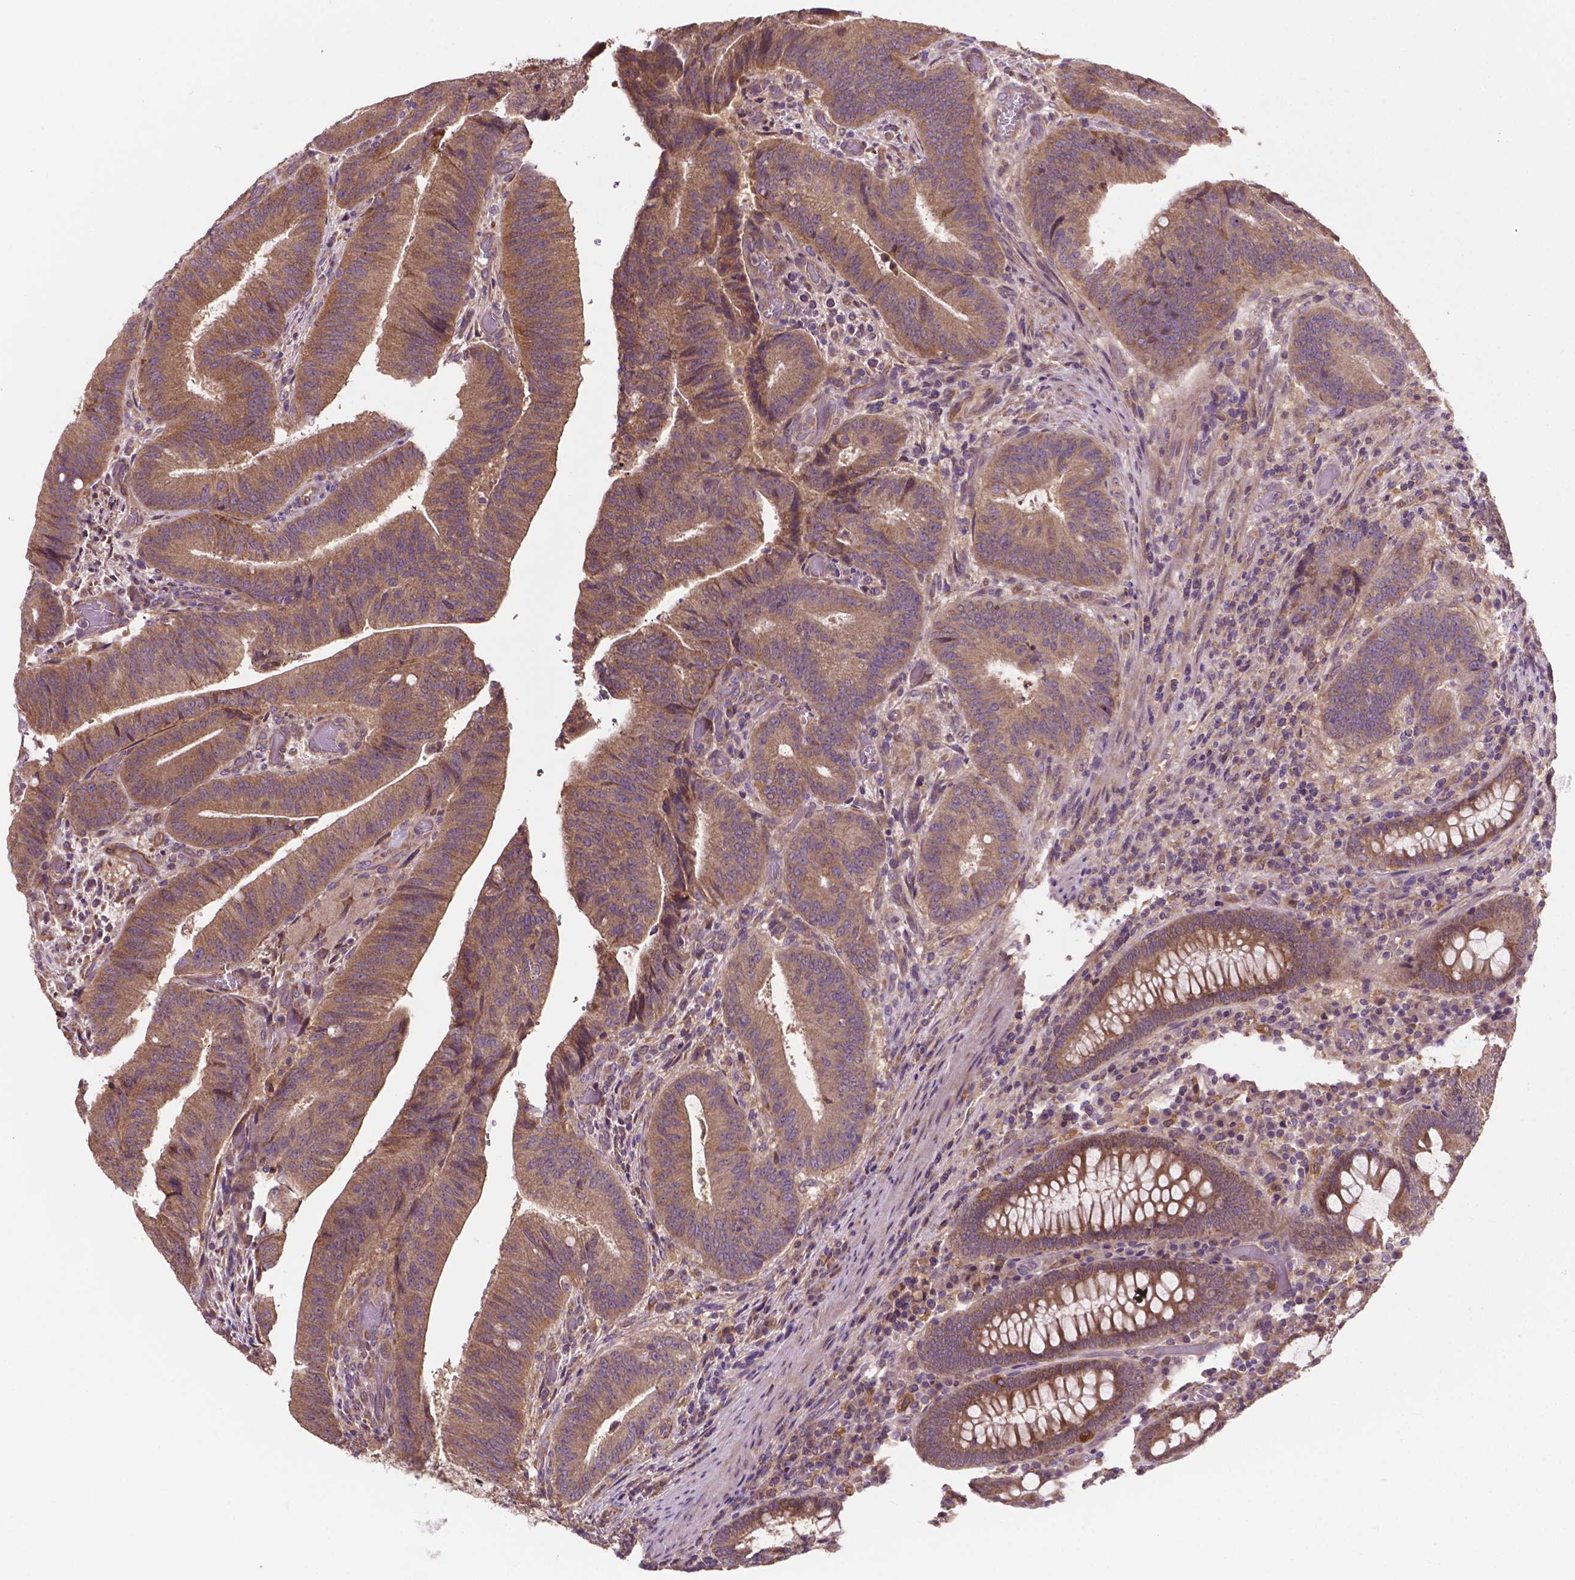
{"staining": {"intensity": "moderate", "quantity": ">75%", "location": "cytoplasmic/membranous"}, "tissue": "colorectal cancer", "cell_type": "Tumor cells", "image_type": "cancer", "snomed": [{"axis": "morphology", "description": "Adenocarcinoma, NOS"}, {"axis": "topography", "description": "Colon"}], "caption": "Tumor cells exhibit medium levels of moderate cytoplasmic/membranous positivity in approximately >75% of cells in human colorectal adenocarcinoma.", "gene": "GJA9", "patient": {"sex": "female", "age": 43}}